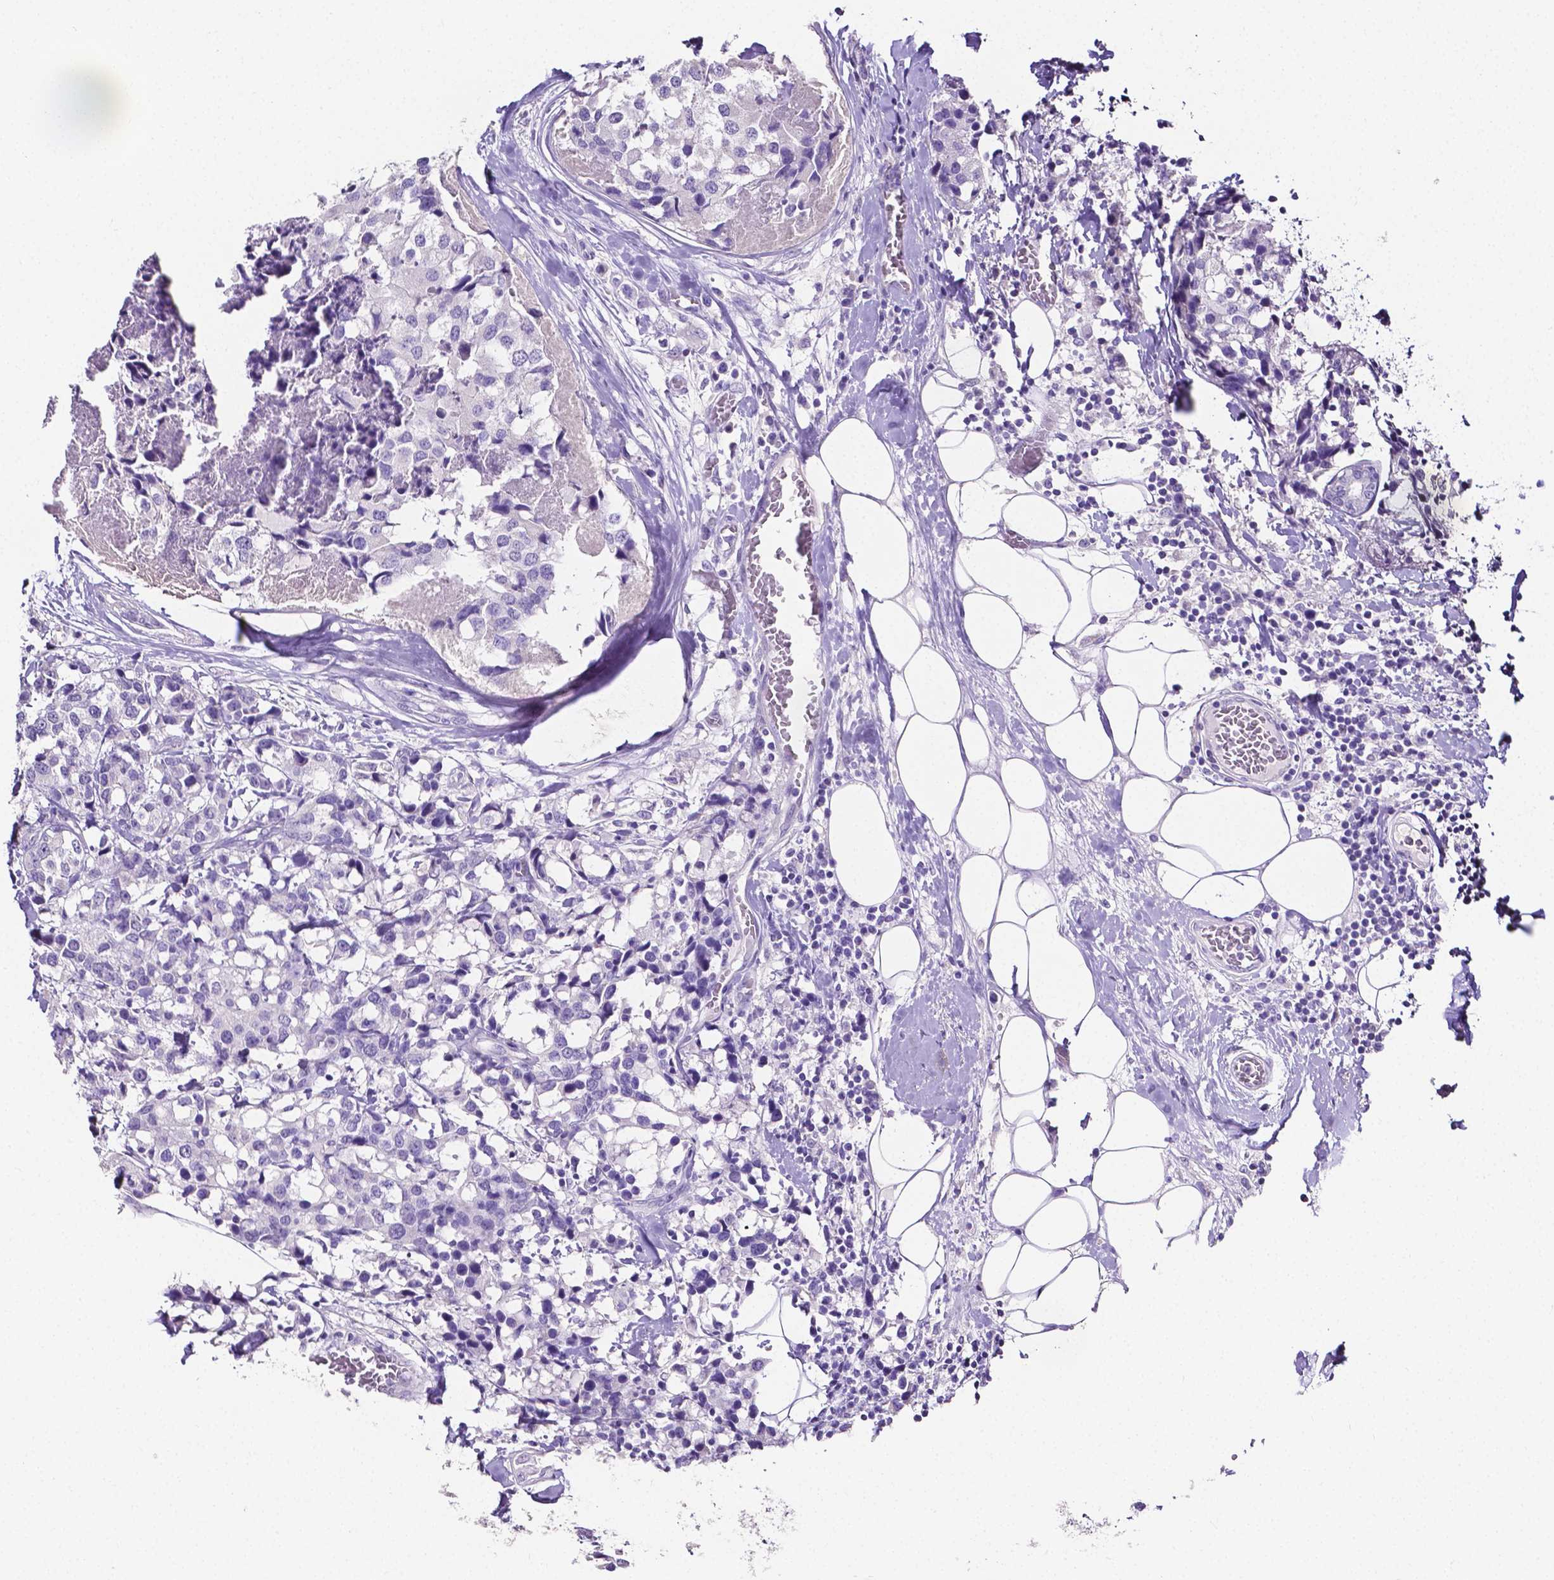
{"staining": {"intensity": "negative", "quantity": "none", "location": "none"}, "tissue": "breast cancer", "cell_type": "Tumor cells", "image_type": "cancer", "snomed": [{"axis": "morphology", "description": "Lobular carcinoma"}, {"axis": "topography", "description": "Breast"}], "caption": "The photomicrograph shows no significant expression in tumor cells of breast cancer (lobular carcinoma).", "gene": "SLC22A2", "patient": {"sex": "female", "age": 59}}